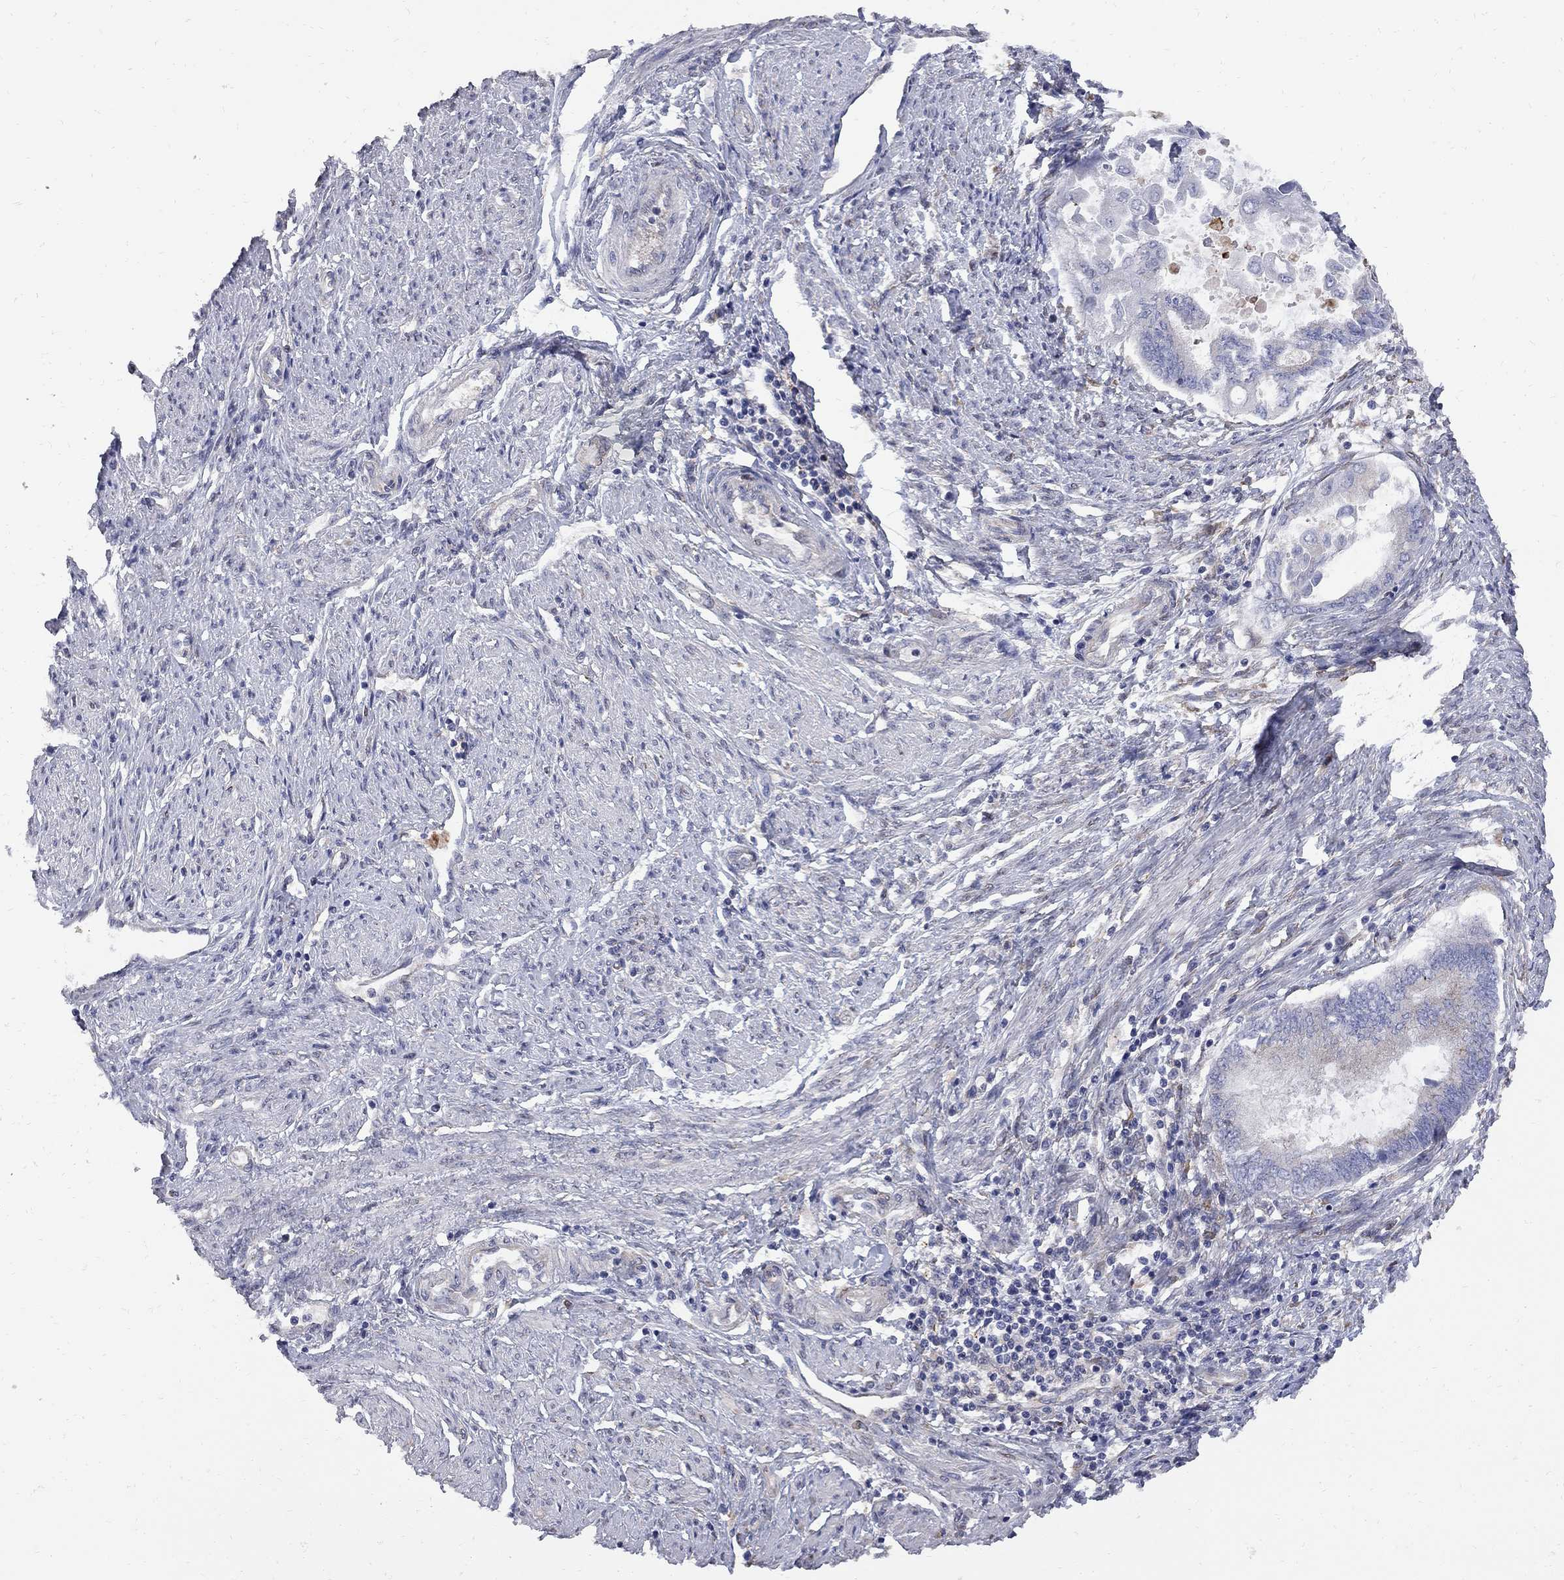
{"staining": {"intensity": "moderate", "quantity": "<25%", "location": "cytoplasmic/membranous"}, "tissue": "endometrial cancer", "cell_type": "Tumor cells", "image_type": "cancer", "snomed": [{"axis": "morphology", "description": "Adenocarcinoma, NOS"}, {"axis": "topography", "description": "Endometrium"}], "caption": "Protein expression analysis of human endometrial cancer reveals moderate cytoplasmic/membranous positivity in approximately <25% of tumor cells.", "gene": "MTHFR", "patient": {"sex": "female", "age": 86}}